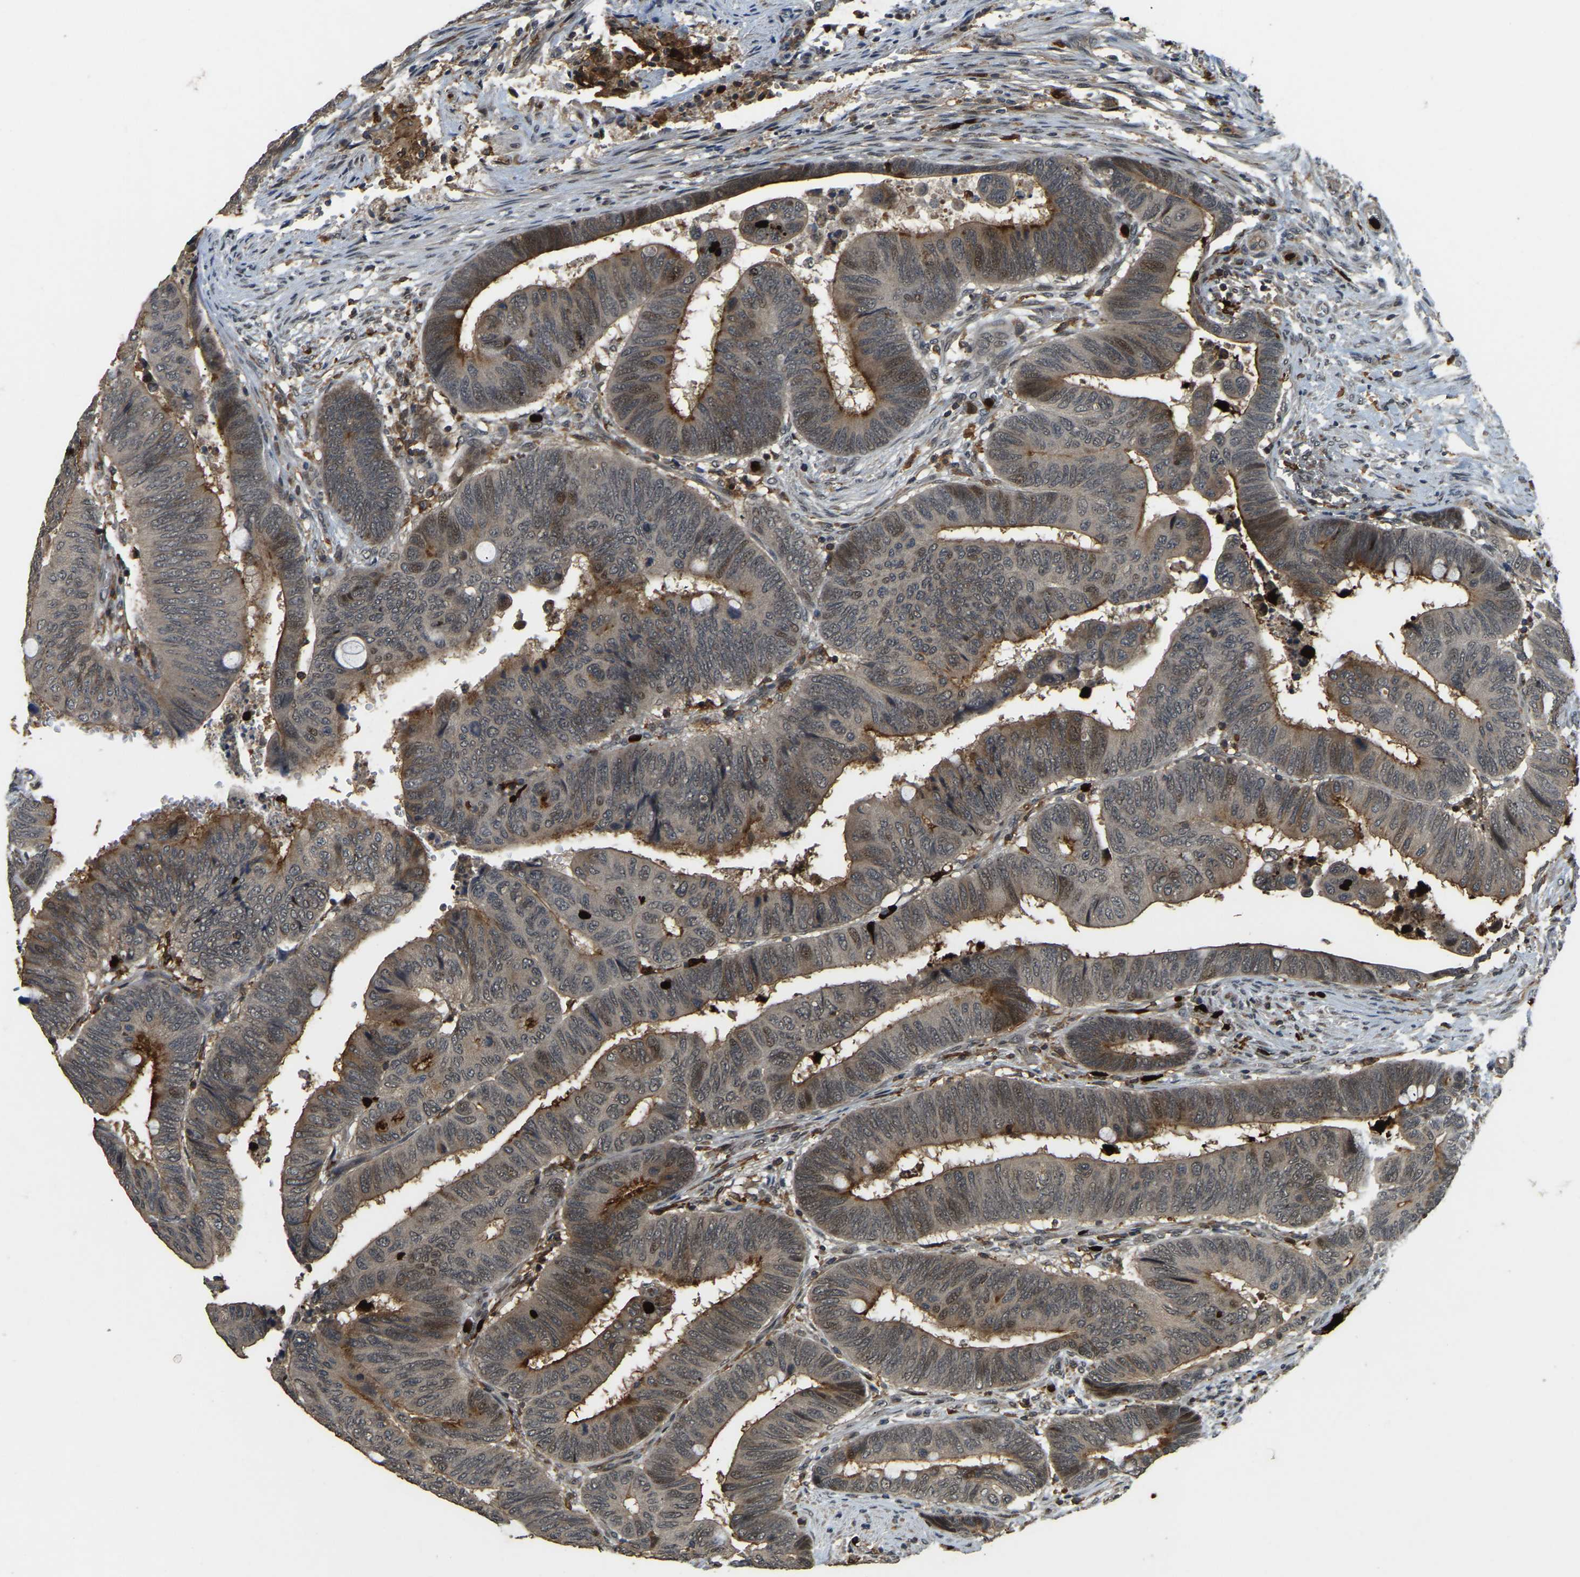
{"staining": {"intensity": "moderate", "quantity": "25%-75%", "location": "cytoplasmic/membranous"}, "tissue": "colorectal cancer", "cell_type": "Tumor cells", "image_type": "cancer", "snomed": [{"axis": "morphology", "description": "Normal tissue, NOS"}, {"axis": "morphology", "description": "Adenocarcinoma, NOS"}, {"axis": "topography", "description": "Rectum"}, {"axis": "topography", "description": "Peripheral nerve tissue"}], "caption": "Moderate cytoplasmic/membranous protein positivity is seen in about 25%-75% of tumor cells in colorectal cancer.", "gene": "RNF141", "patient": {"sex": "male", "age": 92}}